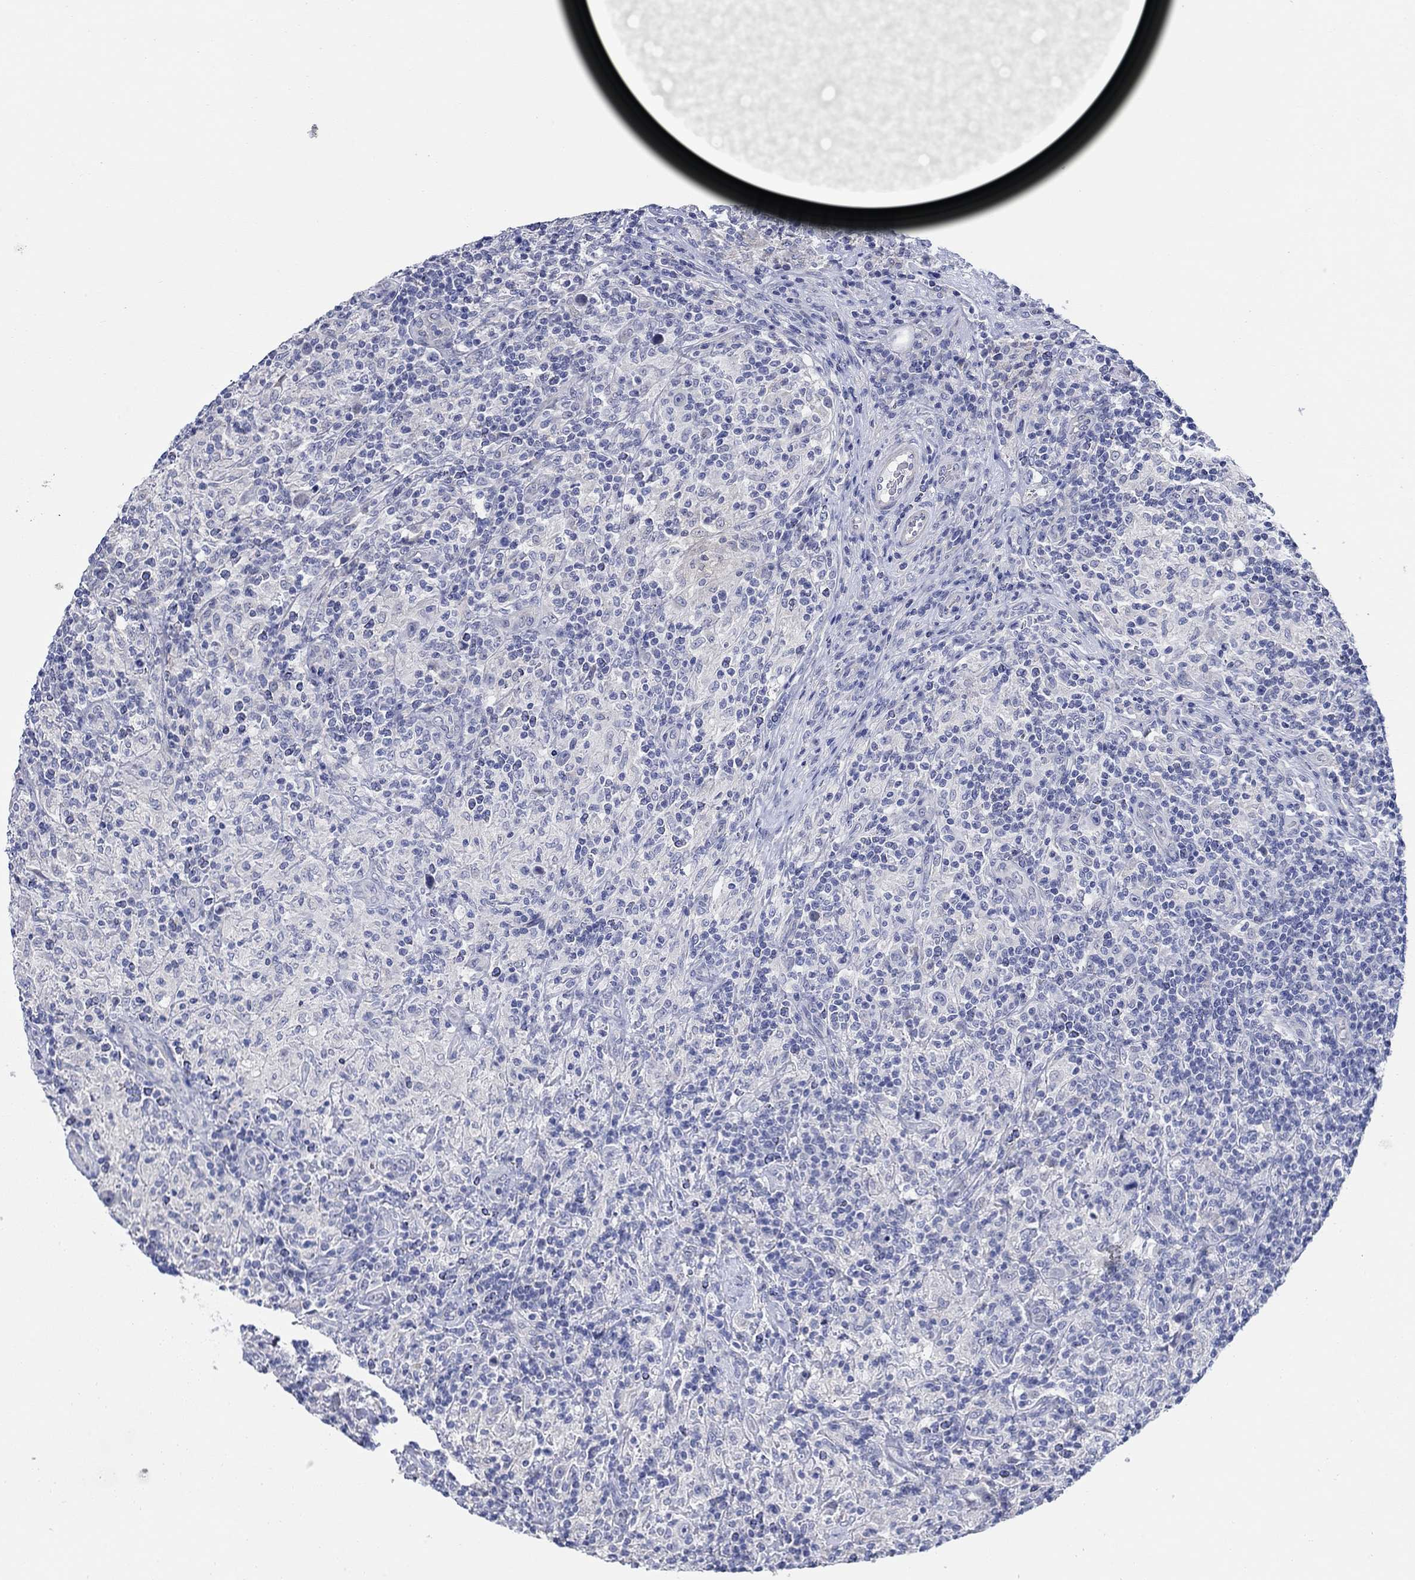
{"staining": {"intensity": "negative", "quantity": "none", "location": "none"}, "tissue": "lymphoma", "cell_type": "Tumor cells", "image_type": "cancer", "snomed": [{"axis": "morphology", "description": "Hodgkin's disease, NOS"}, {"axis": "topography", "description": "Lymph node"}], "caption": "Photomicrograph shows no protein staining in tumor cells of lymphoma tissue.", "gene": "KRT222", "patient": {"sex": "male", "age": 70}}